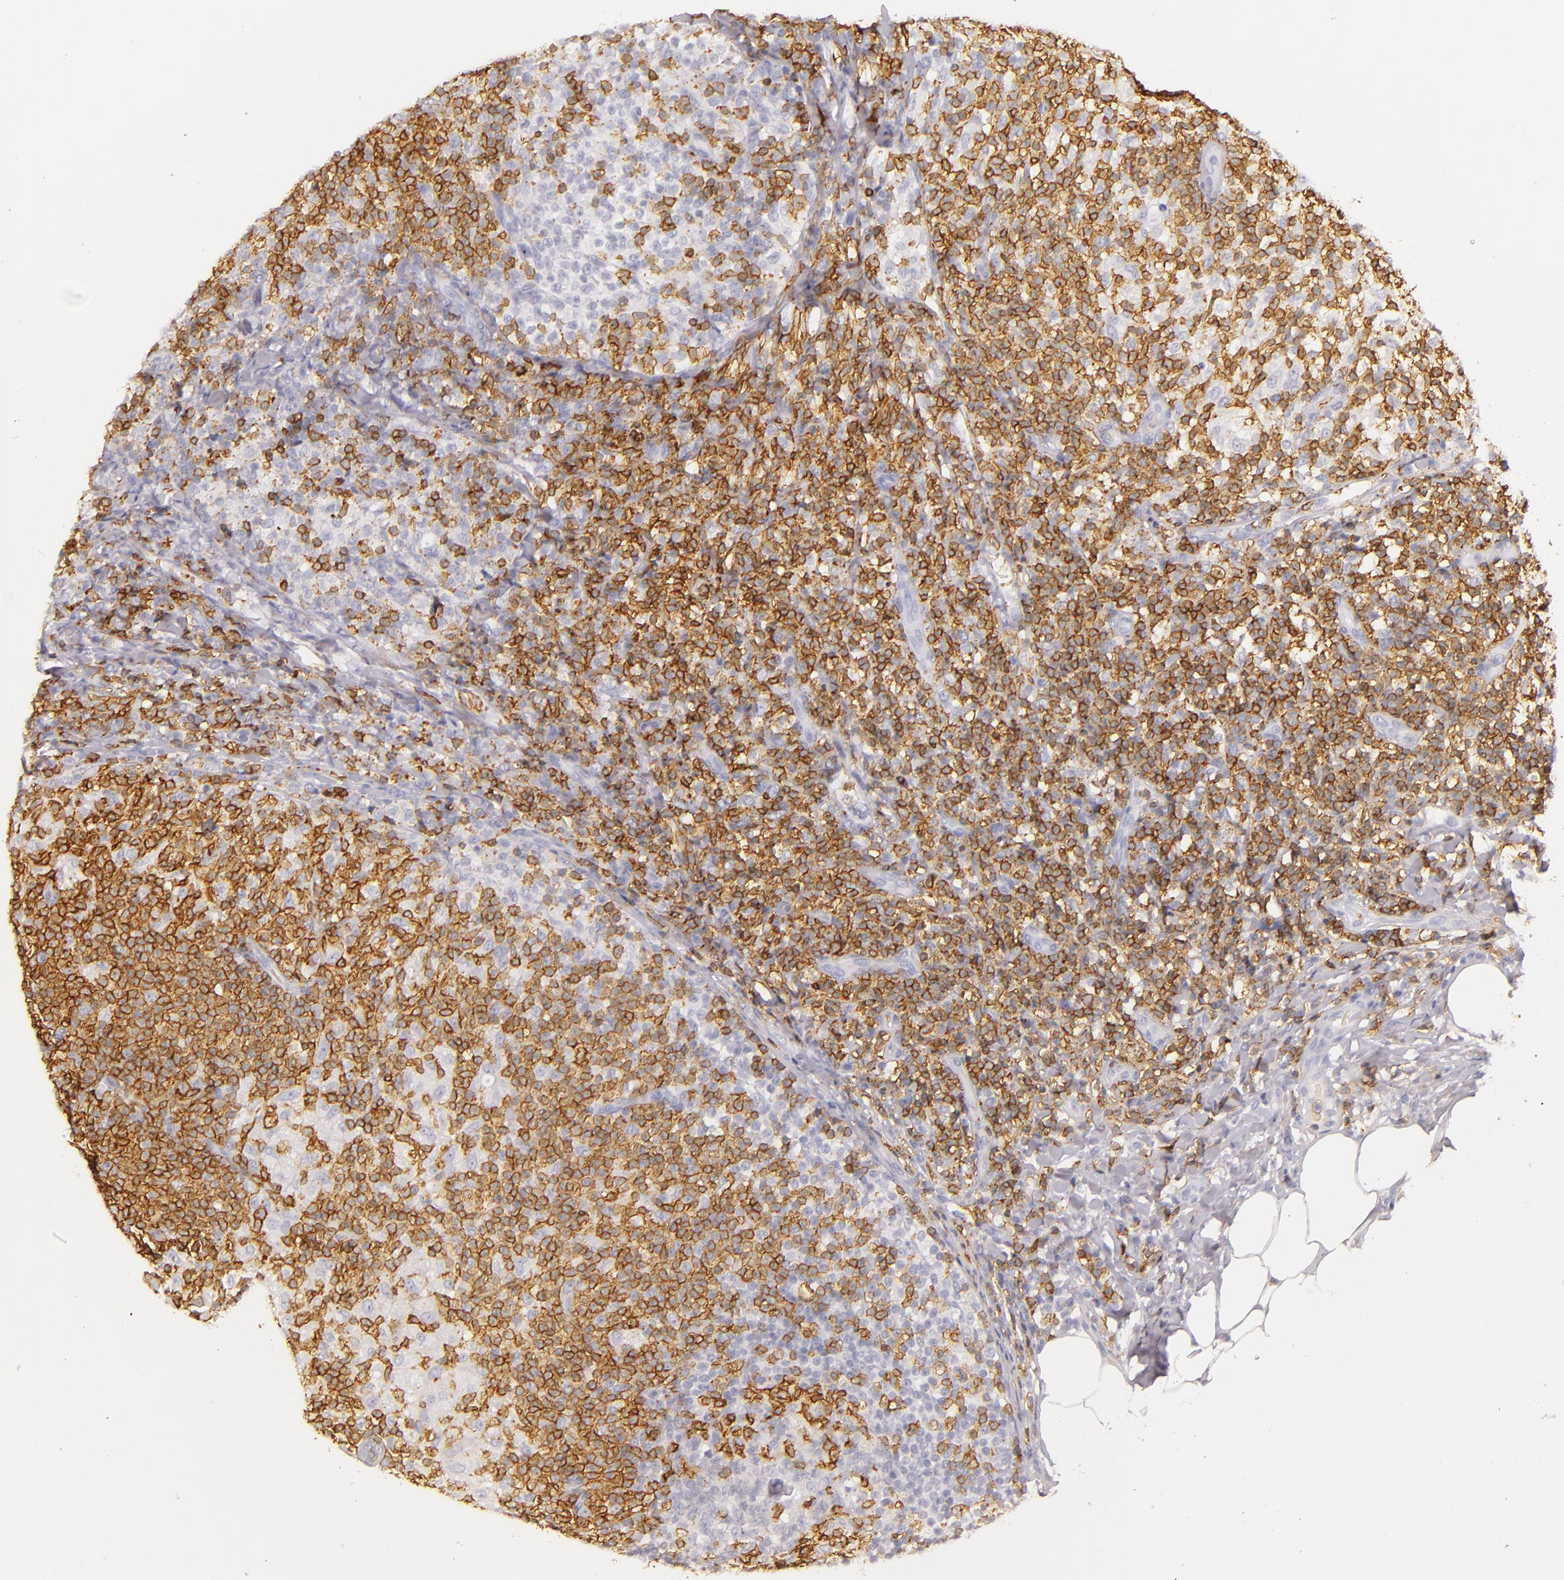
{"staining": {"intensity": "strong", "quantity": "25%-75%", "location": "cytoplasmic/membranous"}, "tissue": "lymph node", "cell_type": "Germinal center cells", "image_type": "normal", "snomed": [{"axis": "morphology", "description": "Normal tissue, NOS"}, {"axis": "morphology", "description": "Inflammation, NOS"}, {"axis": "topography", "description": "Lymph node"}], "caption": "This is a photomicrograph of immunohistochemistry staining of benign lymph node, which shows strong expression in the cytoplasmic/membranous of germinal center cells.", "gene": "LAT", "patient": {"sex": "male", "age": 46}}